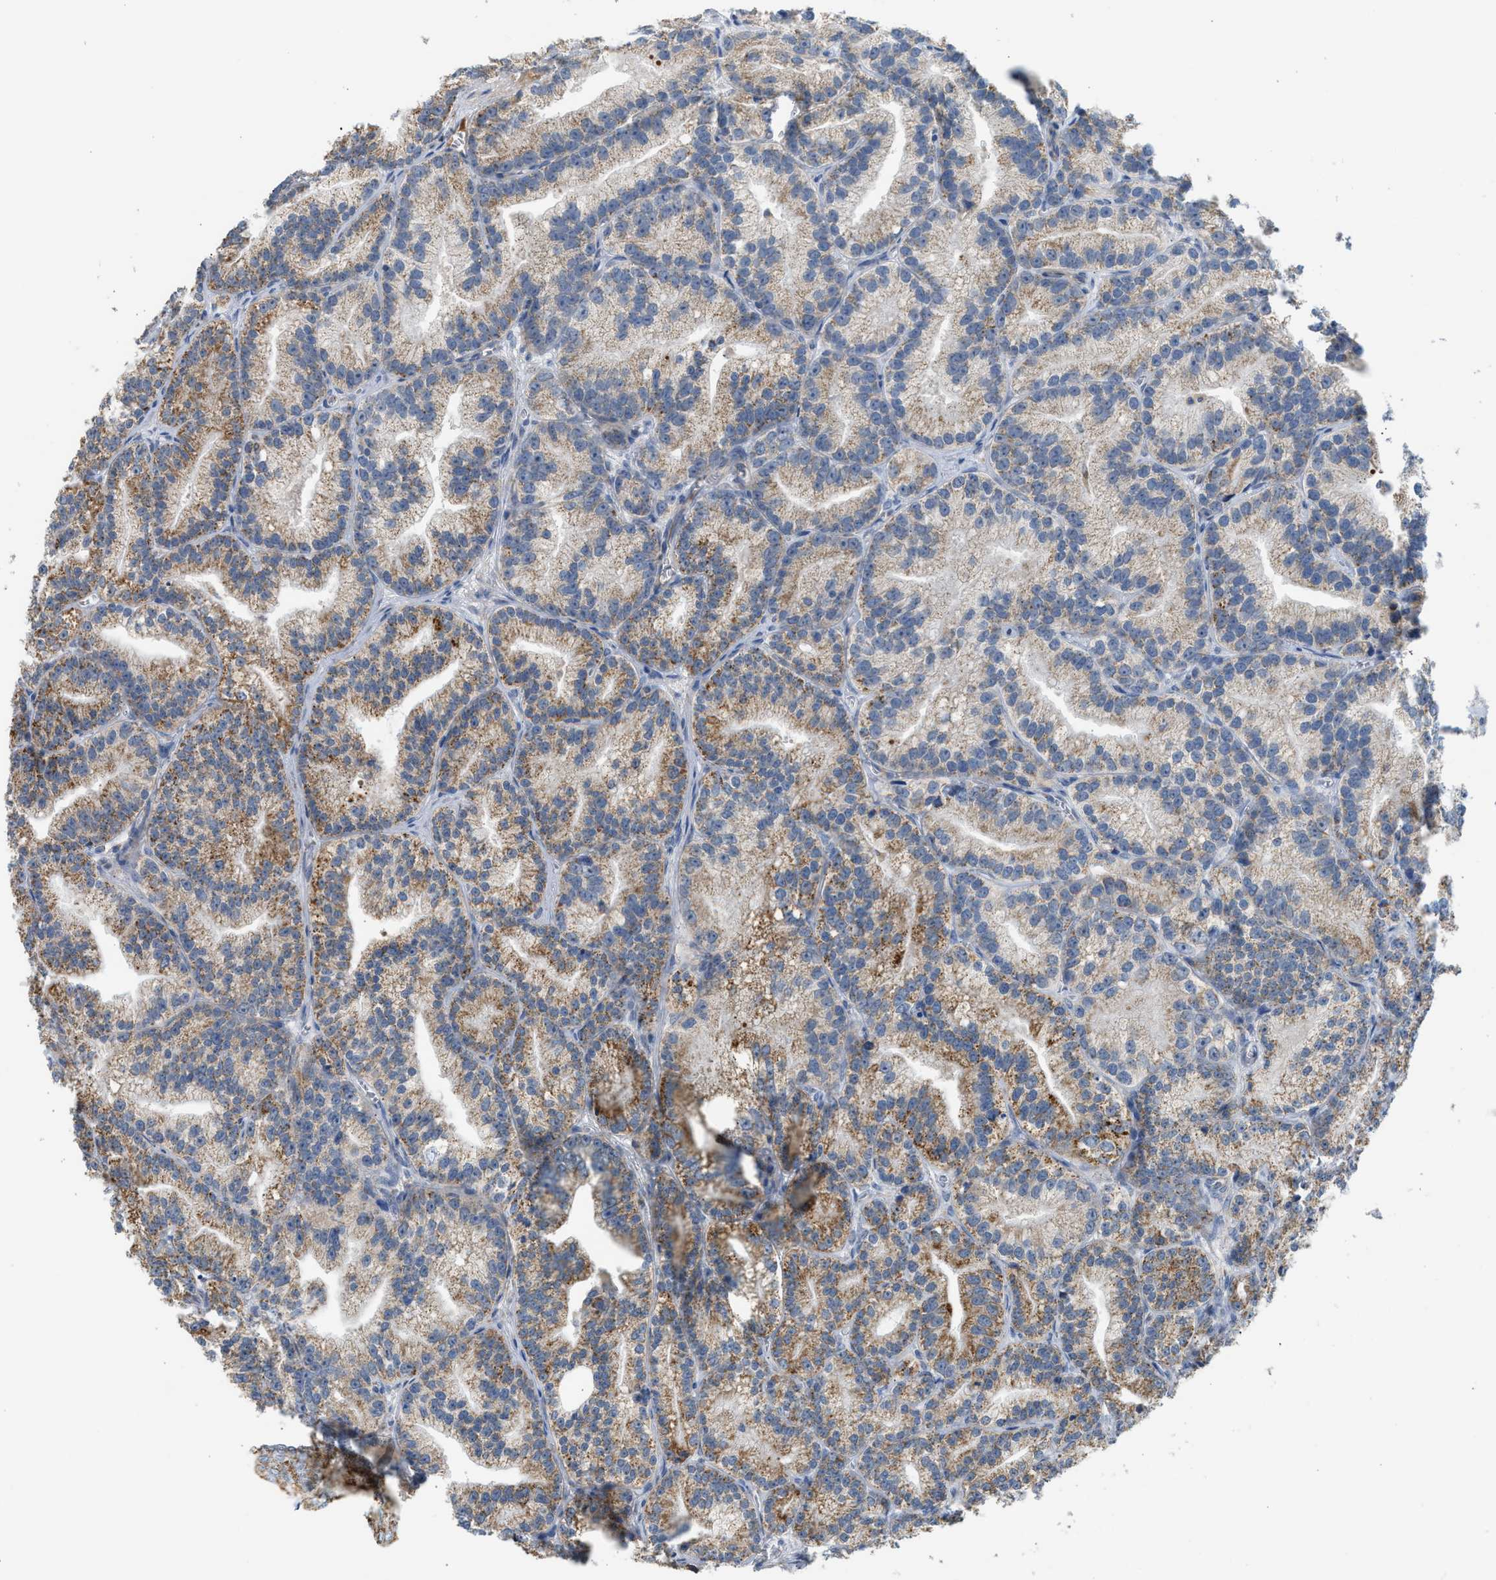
{"staining": {"intensity": "moderate", "quantity": ">75%", "location": "cytoplasmic/membranous"}, "tissue": "prostate cancer", "cell_type": "Tumor cells", "image_type": "cancer", "snomed": [{"axis": "morphology", "description": "Adenocarcinoma, Low grade"}, {"axis": "topography", "description": "Prostate"}], "caption": "This micrograph displays prostate low-grade adenocarcinoma stained with immunohistochemistry to label a protein in brown. The cytoplasmic/membranous of tumor cells show moderate positivity for the protein. Nuclei are counter-stained blue.", "gene": "GOT2", "patient": {"sex": "male", "age": 89}}